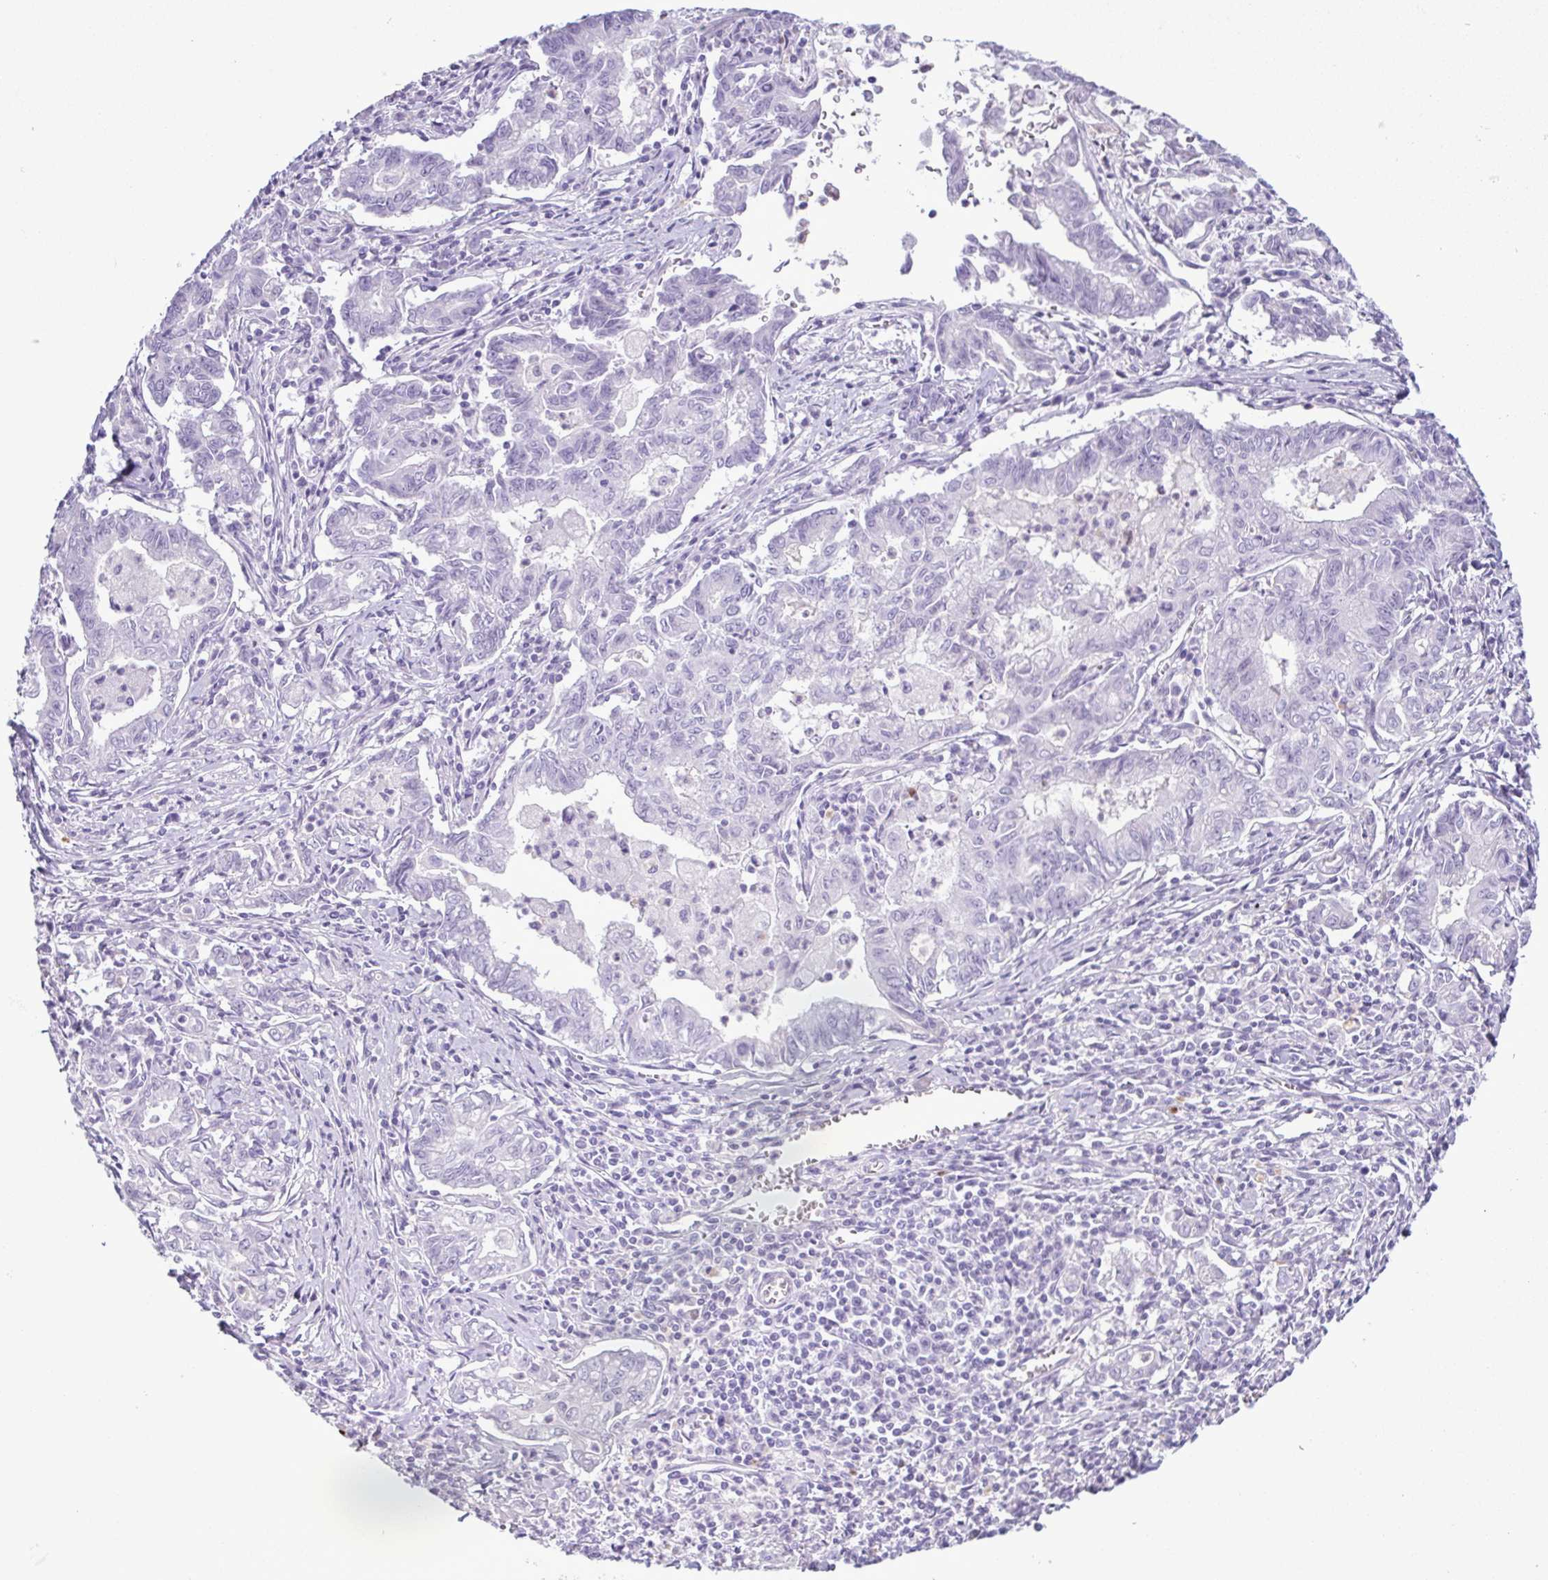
{"staining": {"intensity": "negative", "quantity": "none", "location": "none"}, "tissue": "stomach cancer", "cell_type": "Tumor cells", "image_type": "cancer", "snomed": [{"axis": "morphology", "description": "Adenocarcinoma, NOS"}, {"axis": "topography", "description": "Stomach, upper"}], "caption": "Immunohistochemical staining of stomach adenocarcinoma displays no significant staining in tumor cells. Nuclei are stained in blue.", "gene": "LTF", "patient": {"sex": "female", "age": 79}}